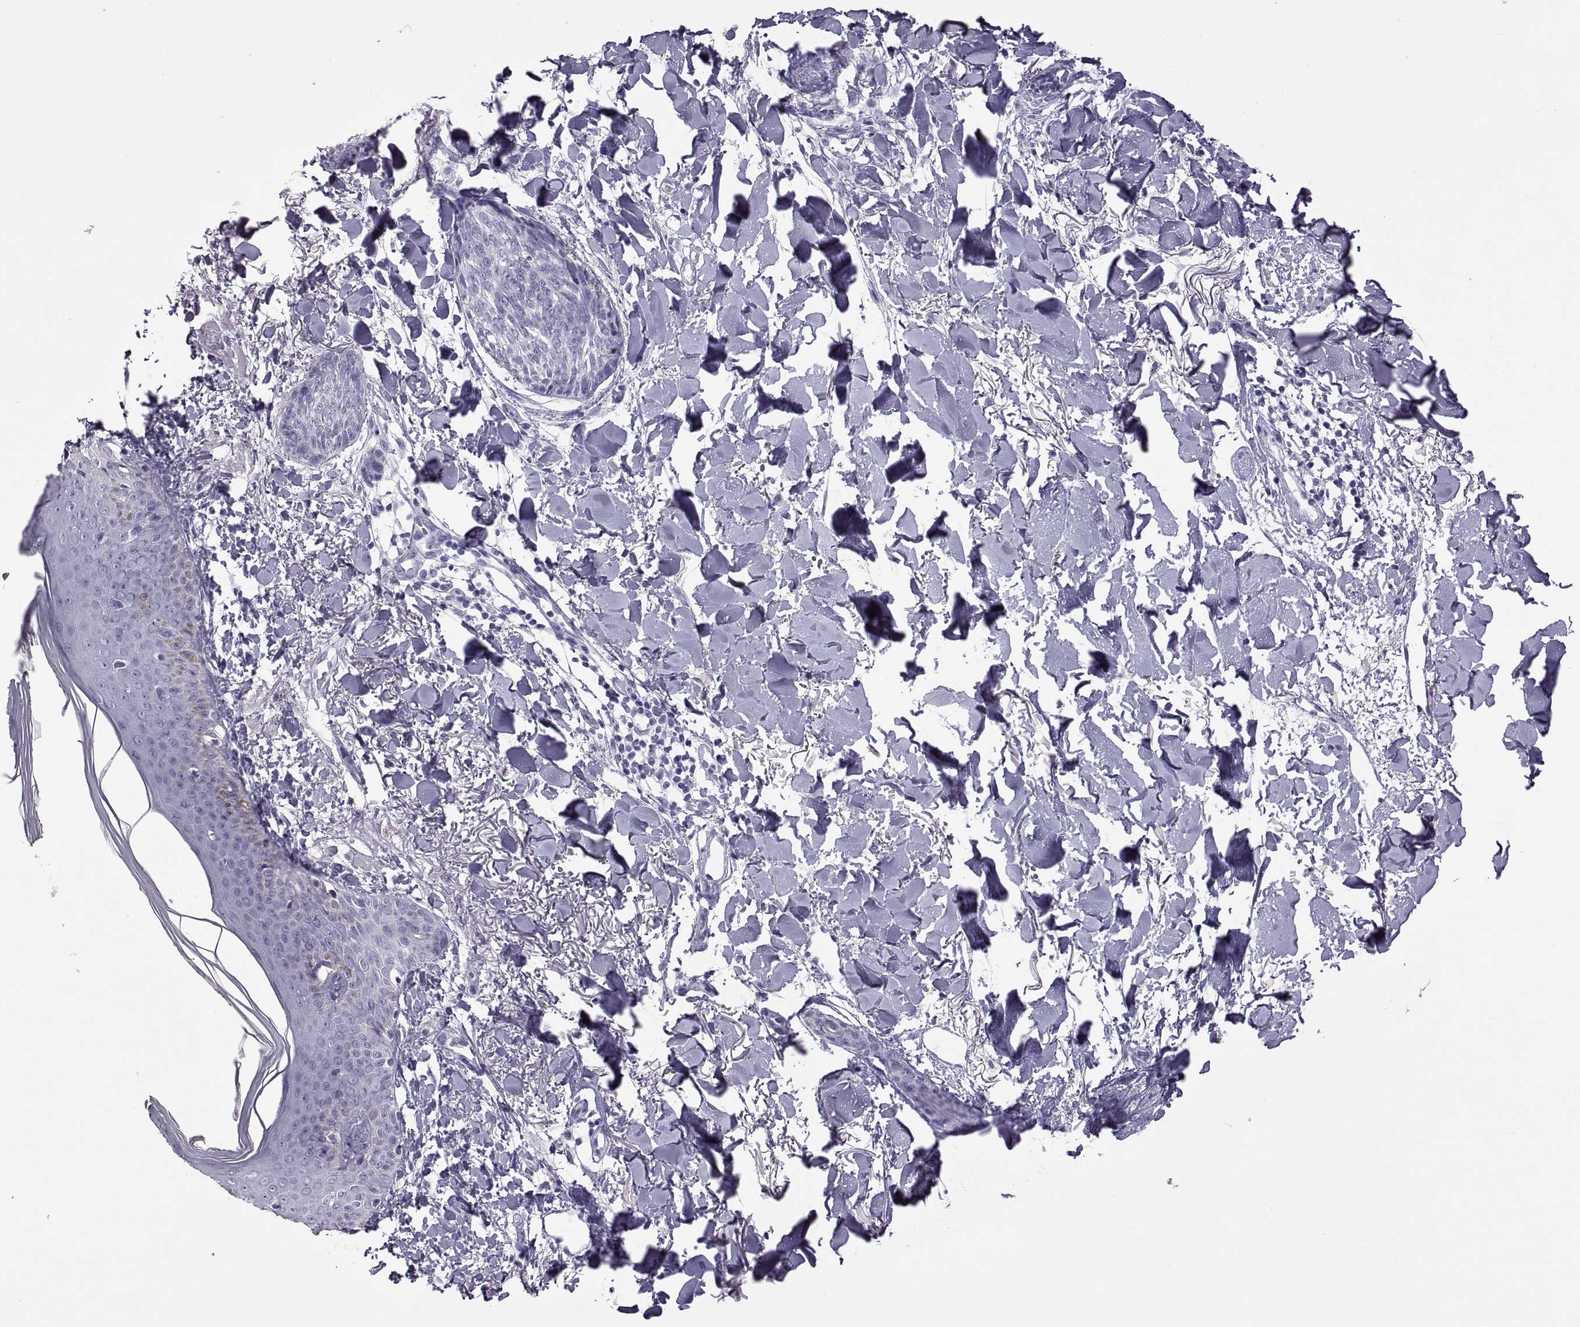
{"staining": {"intensity": "negative", "quantity": "none", "location": "none"}, "tissue": "skin cancer", "cell_type": "Tumor cells", "image_type": "cancer", "snomed": [{"axis": "morphology", "description": "Normal tissue, NOS"}, {"axis": "morphology", "description": "Basal cell carcinoma"}, {"axis": "topography", "description": "Skin"}], "caption": "This is an IHC photomicrograph of skin cancer. There is no expression in tumor cells.", "gene": "RDM1", "patient": {"sex": "male", "age": 84}}